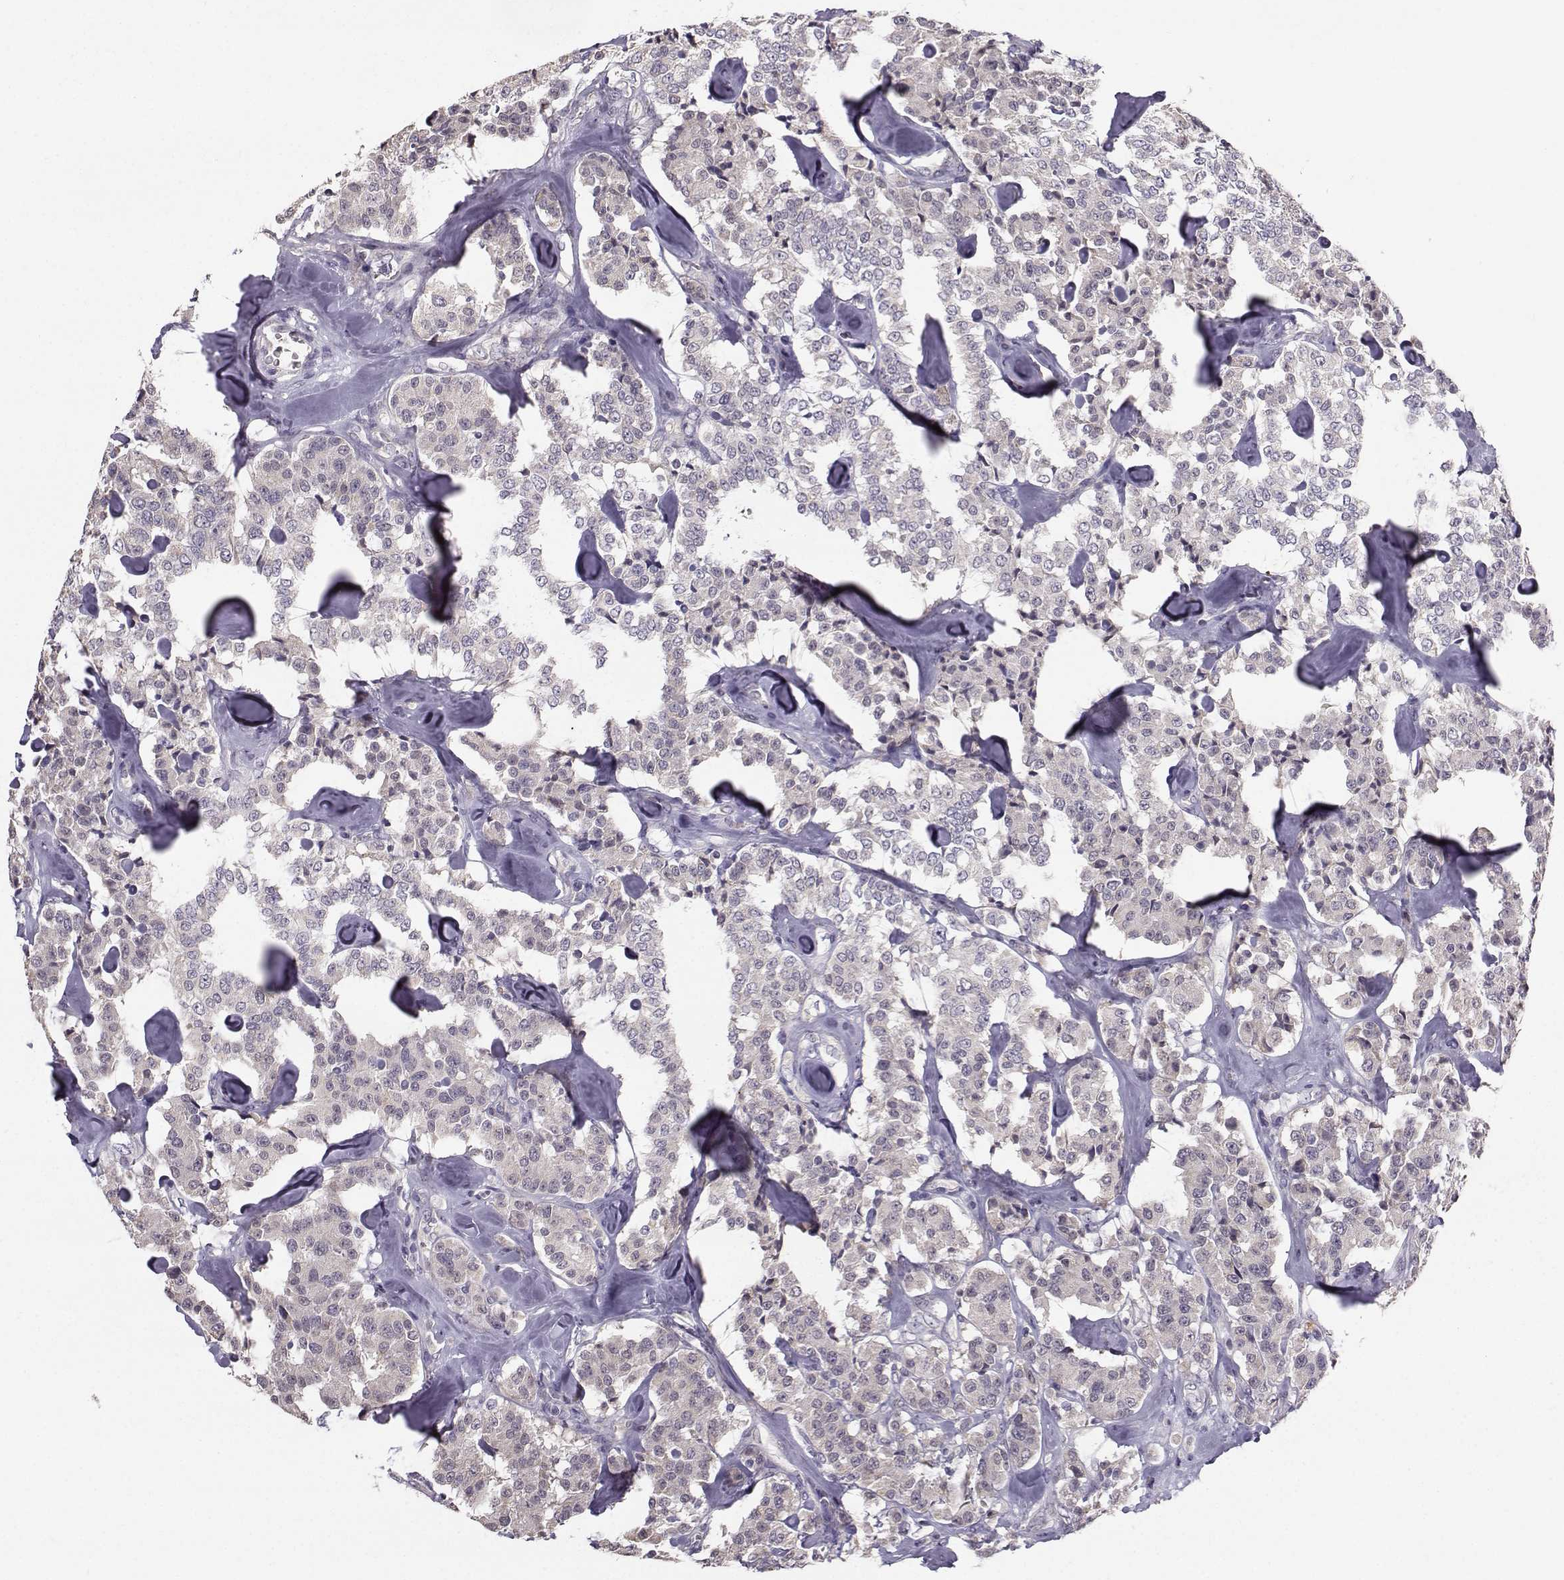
{"staining": {"intensity": "negative", "quantity": "none", "location": "none"}, "tissue": "carcinoid", "cell_type": "Tumor cells", "image_type": "cancer", "snomed": [{"axis": "morphology", "description": "Carcinoid, malignant, NOS"}, {"axis": "topography", "description": "Pancreas"}], "caption": "The micrograph reveals no staining of tumor cells in carcinoid (malignant). (DAB (3,3'-diaminobenzidine) IHC with hematoxylin counter stain).", "gene": "TSPYL5", "patient": {"sex": "male", "age": 41}}